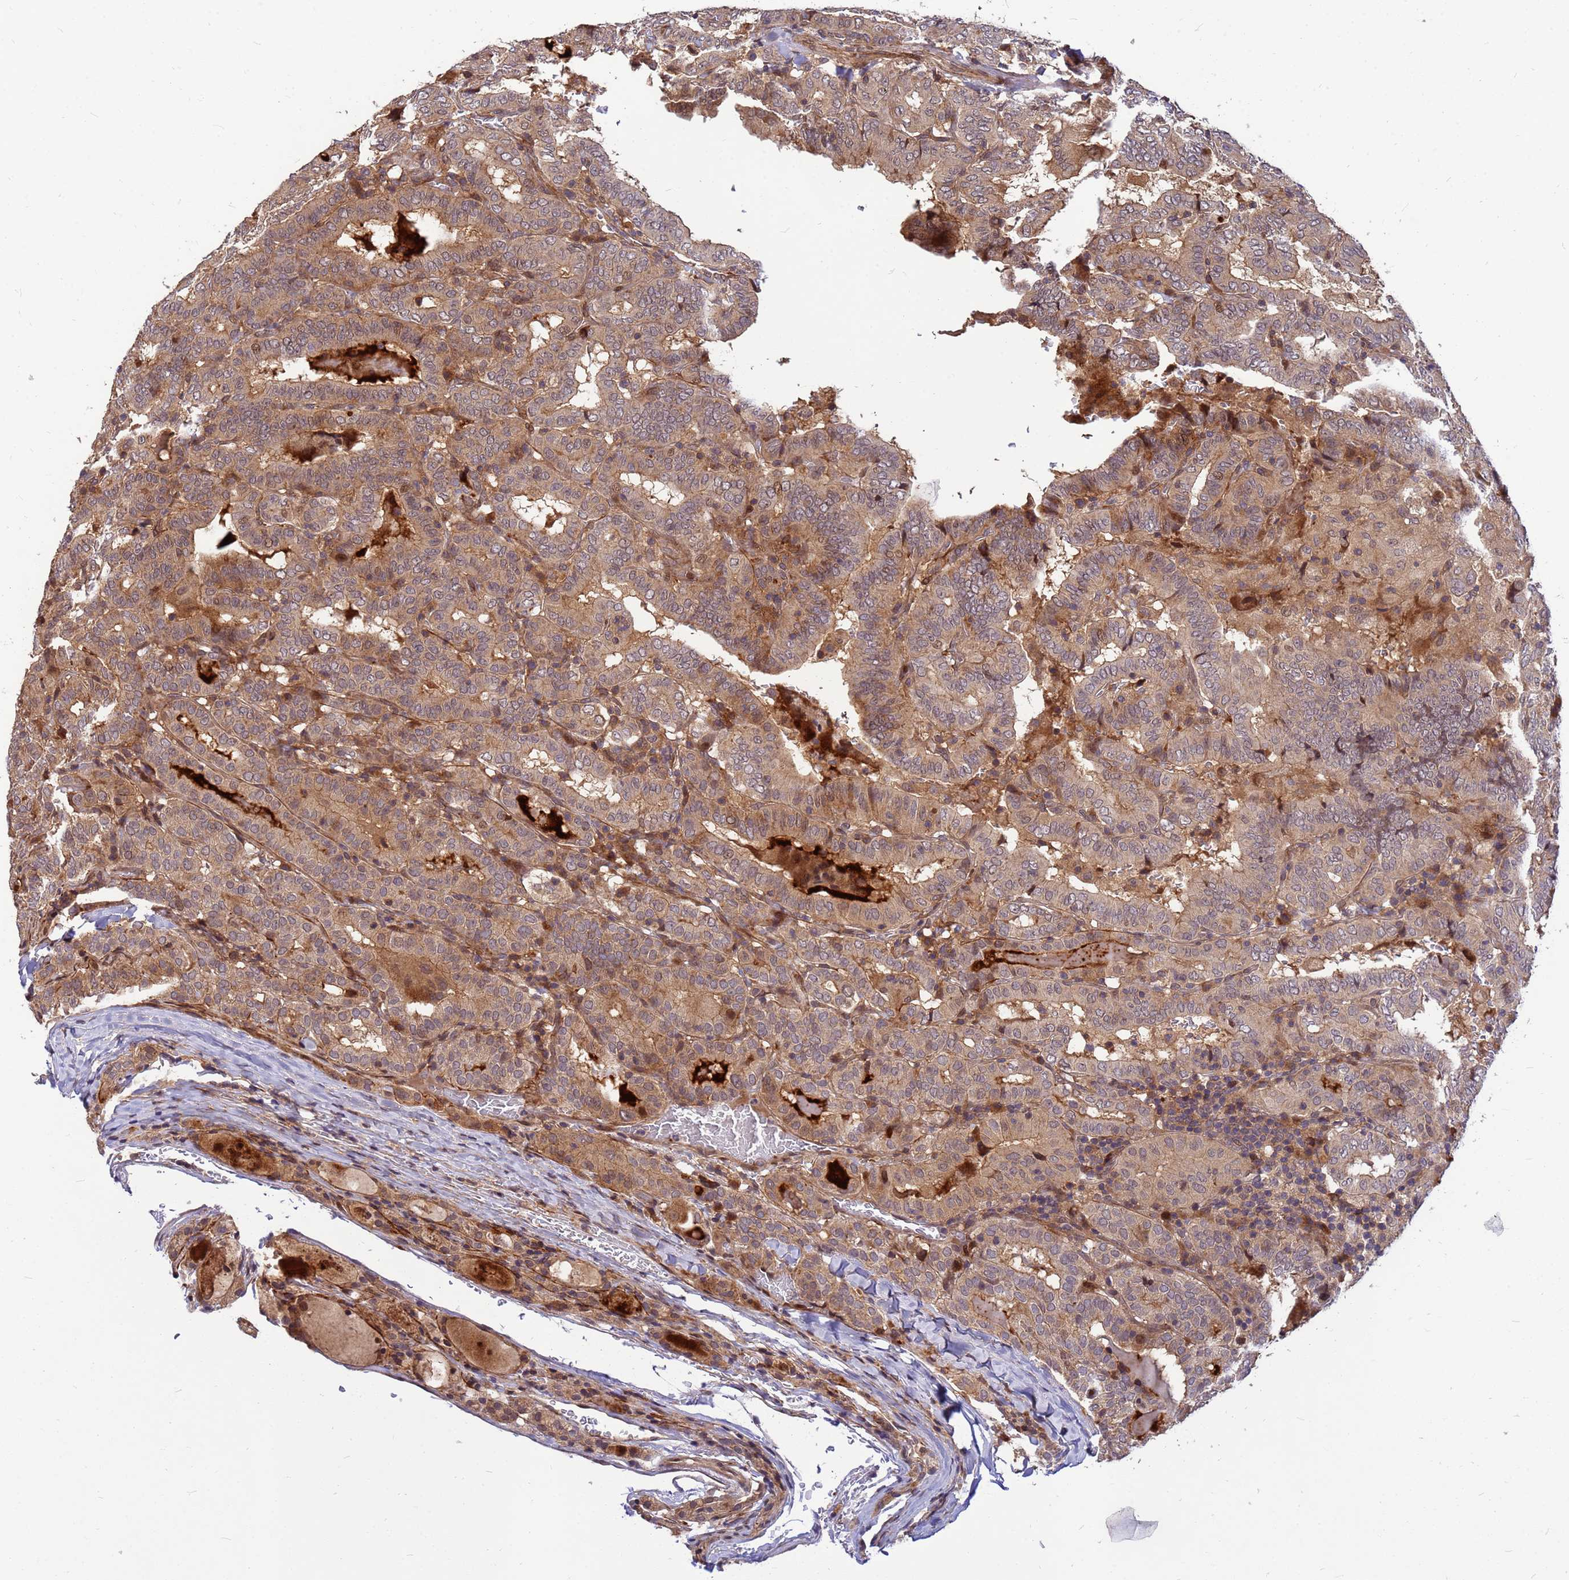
{"staining": {"intensity": "moderate", "quantity": ">75%", "location": "cytoplasmic/membranous"}, "tissue": "thyroid cancer", "cell_type": "Tumor cells", "image_type": "cancer", "snomed": [{"axis": "morphology", "description": "Papillary adenocarcinoma, NOS"}, {"axis": "topography", "description": "Thyroid gland"}], "caption": "Thyroid papillary adenocarcinoma stained for a protein shows moderate cytoplasmic/membranous positivity in tumor cells.", "gene": "DUS4L", "patient": {"sex": "female", "age": 72}}